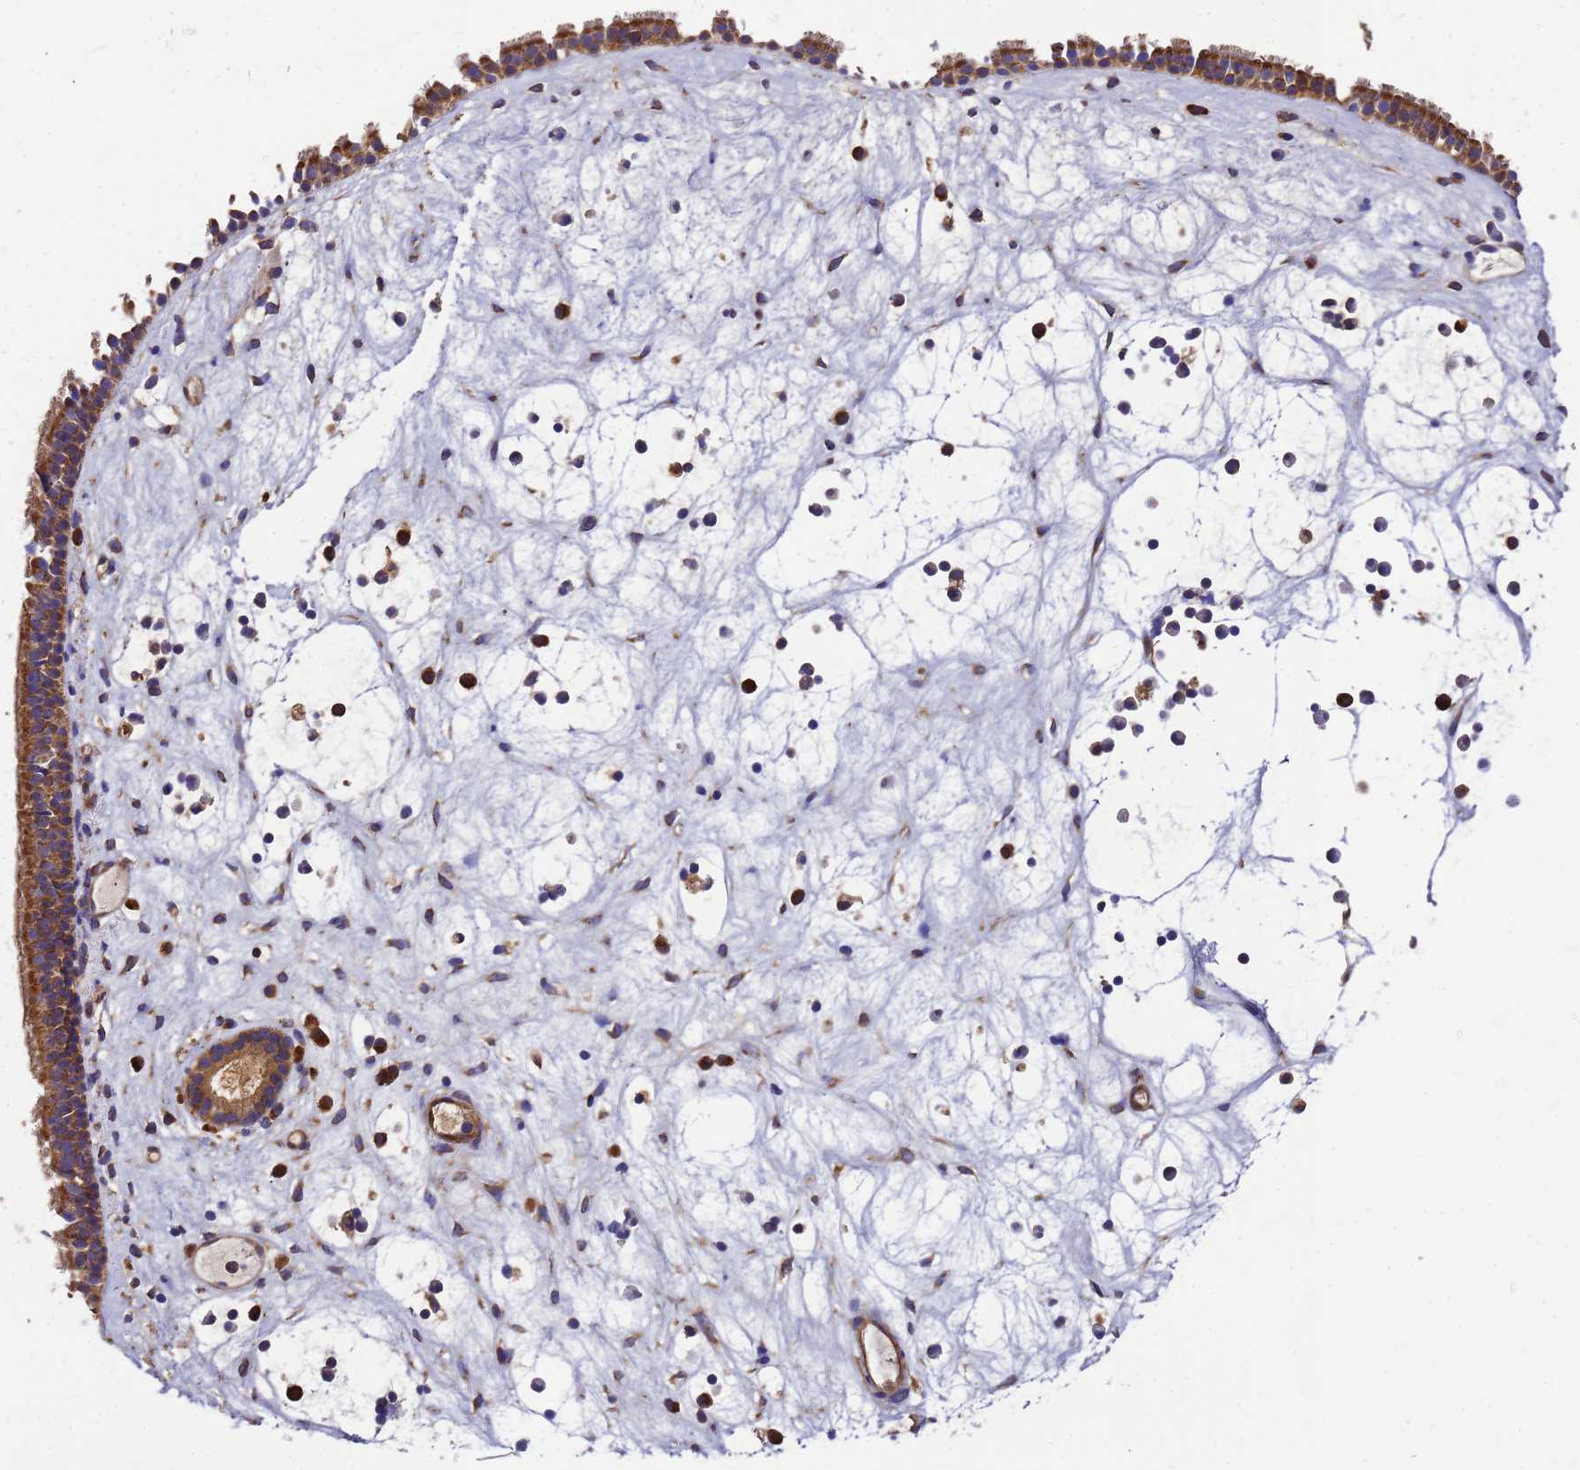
{"staining": {"intensity": "moderate", "quantity": ">75%", "location": "cytoplasmic/membranous"}, "tissue": "nasopharynx", "cell_type": "Respiratory epithelial cells", "image_type": "normal", "snomed": [{"axis": "morphology", "description": "Normal tissue, NOS"}, {"axis": "morphology", "description": "Inflammation, NOS"}, {"axis": "morphology", "description": "Malignant melanoma, Metastatic site"}, {"axis": "topography", "description": "Nasopharynx"}], "caption": "Immunohistochemistry photomicrograph of benign nasopharynx: nasopharynx stained using IHC reveals medium levels of moderate protein expression localized specifically in the cytoplasmic/membranous of respiratory epithelial cells, appearing as a cytoplasmic/membranous brown color.", "gene": "GID4", "patient": {"sex": "male", "age": 70}}